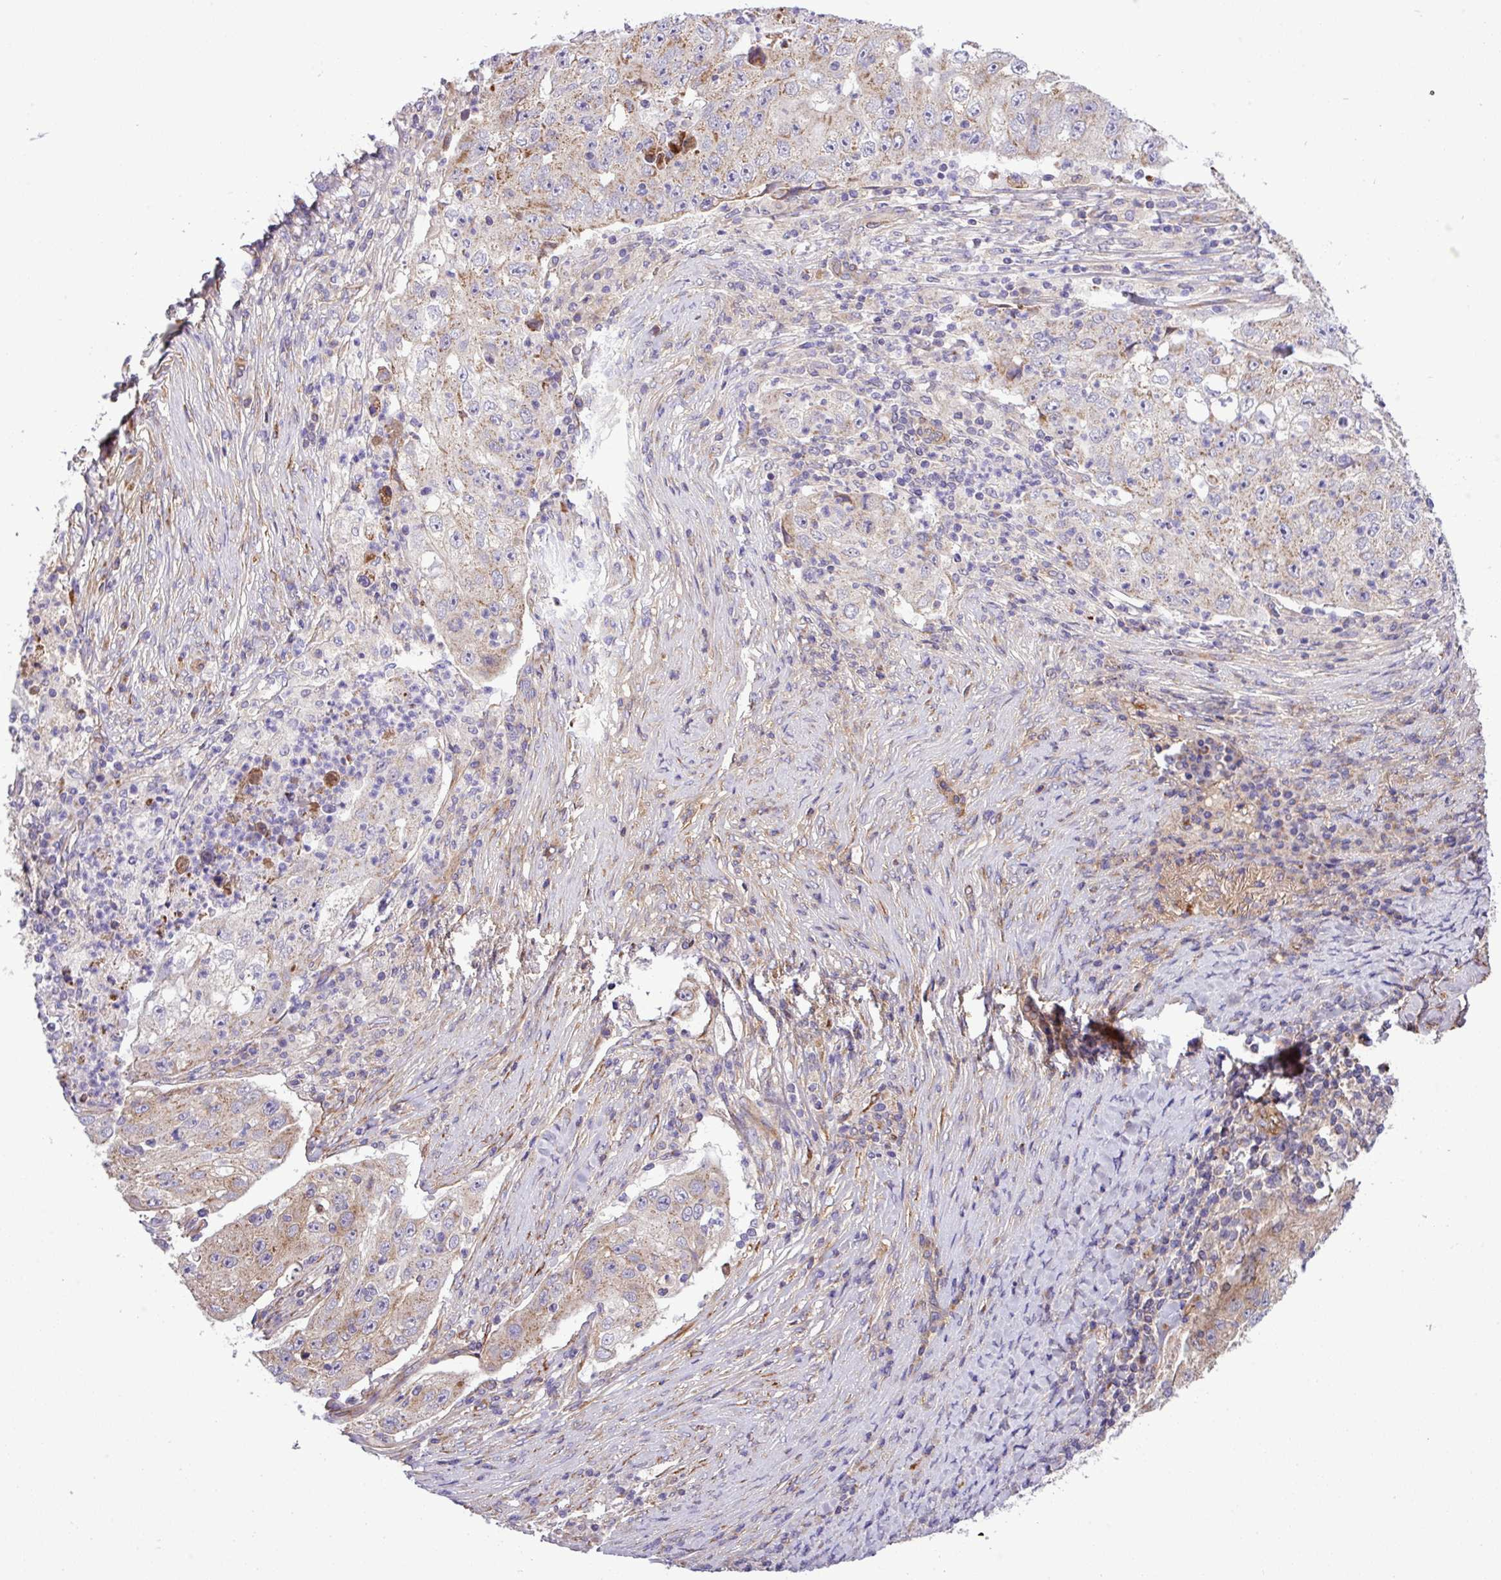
{"staining": {"intensity": "moderate", "quantity": "25%-75%", "location": "cytoplasmic/membranous"}, "tissue": "lung cancer", "cell_type": "Tumor cells", "image_type": "cancer", "snomed": [{"axis": "morphology", "description": "Squamous cell carcinoma, NOS"}, {"axis": "topography", "description": "Lung"}], "caption": "A photomicrograph showing moderate cytoplasmic/membranous expression in about 25%-75% of tumor cells in lung squamous cell carcinoma, as visualized by brown immunohistochemical staining.", "gene": "CWH43", "patient": {"sex": "male", "age": 64}}